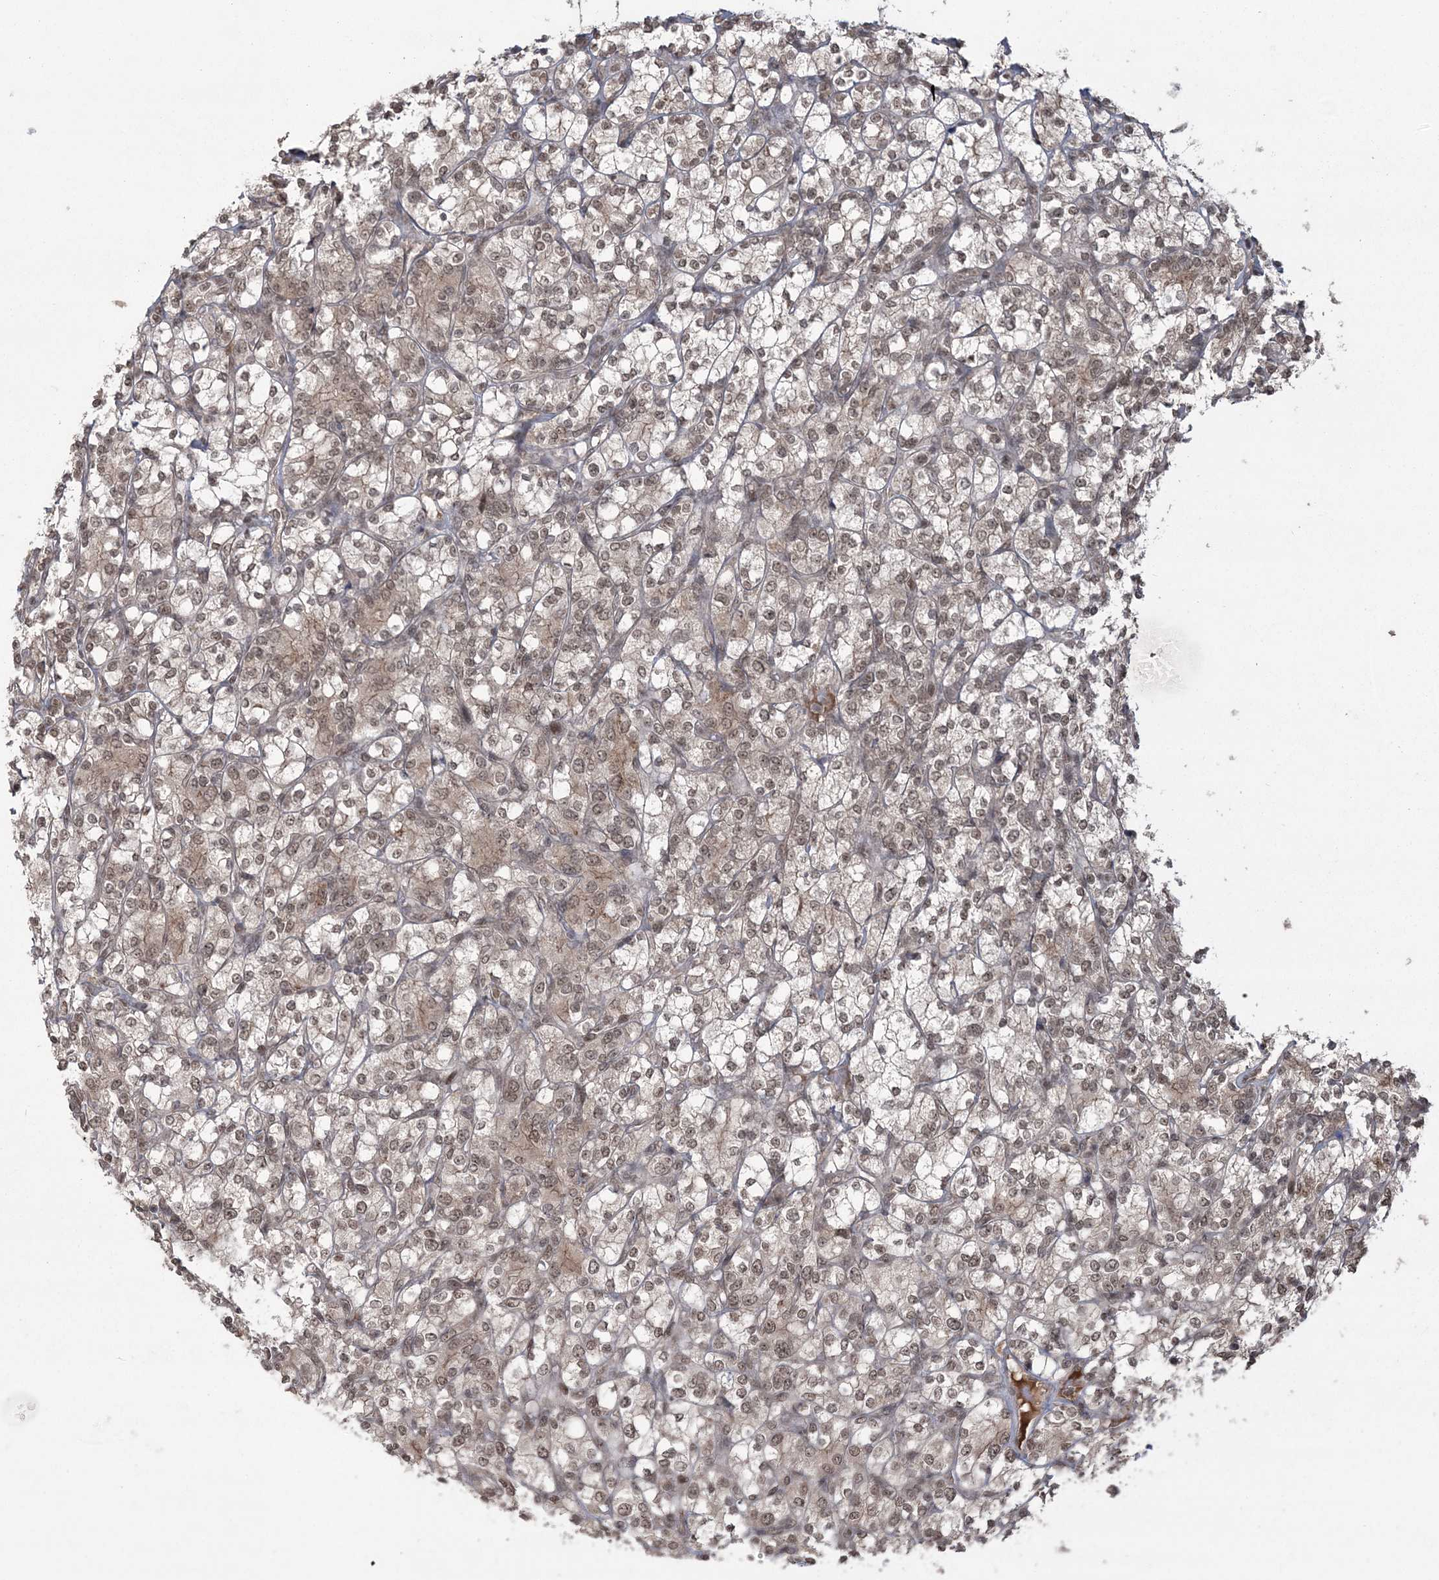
{"staining": {"intensity": "weak", "quantity": ">75%", "location": "cytoplasmic/membranous,nuclear"}, "tissue": "renal cancer", "cell_type": "Tumor cells", "image_type": "cancer", "snomed": [{"axis": "morphology", "description": "Adenocarcinoma, NOS"}, {"axis": "topography", "description": "Kidney"}], "caption": "Immunohistochemical staining of renal cancer reveals low levels of weak cytoplasmic/membranous and nuclear expression in about >75% of tumor cells.", "gene": "EPB41L4A", "patient": {"sex": "male", "age": 77}}